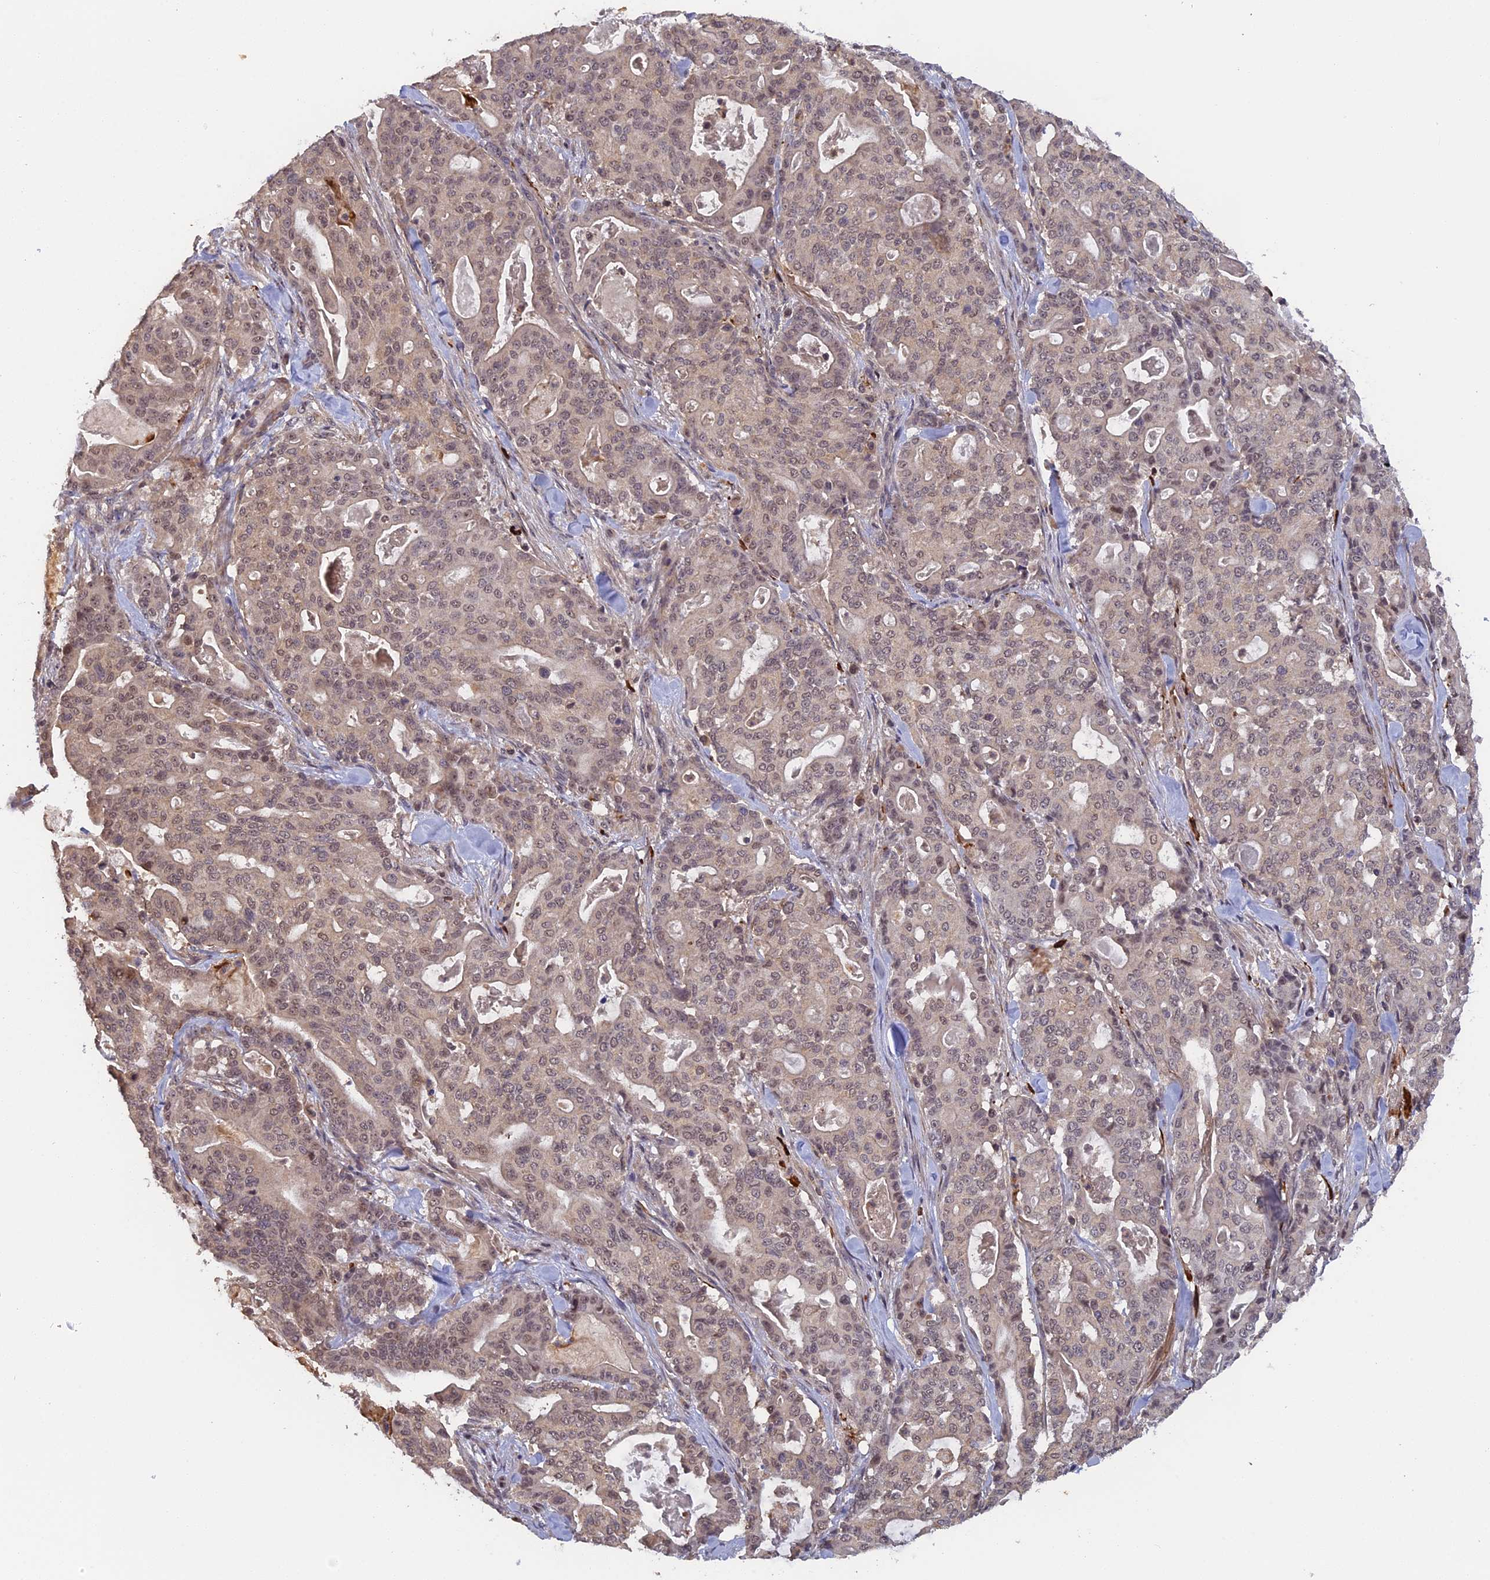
{"staining": {"intensity": "weak", "quantity": "25%-75%", "location": "nuclear"}, "tissue": "pancreatic cancer", "cell_type": "Tumor cells", "image_type": "cancer", "snomed": [{"axis": "morphology", "description": "Adenocarcinoma, NOS"}, {"axis": "topography", "description": "Pancreas"}], "caption": "This micrograph demonstrates pancreatic cancer stained with immunohistochemistry to label a protein in brown. The nuclear of tumor cells show weak positivity for the protein. Nuclei are counter-stained blue.", "gene": "FAM98C", "patient": {"sex": "male", "age": 63}}